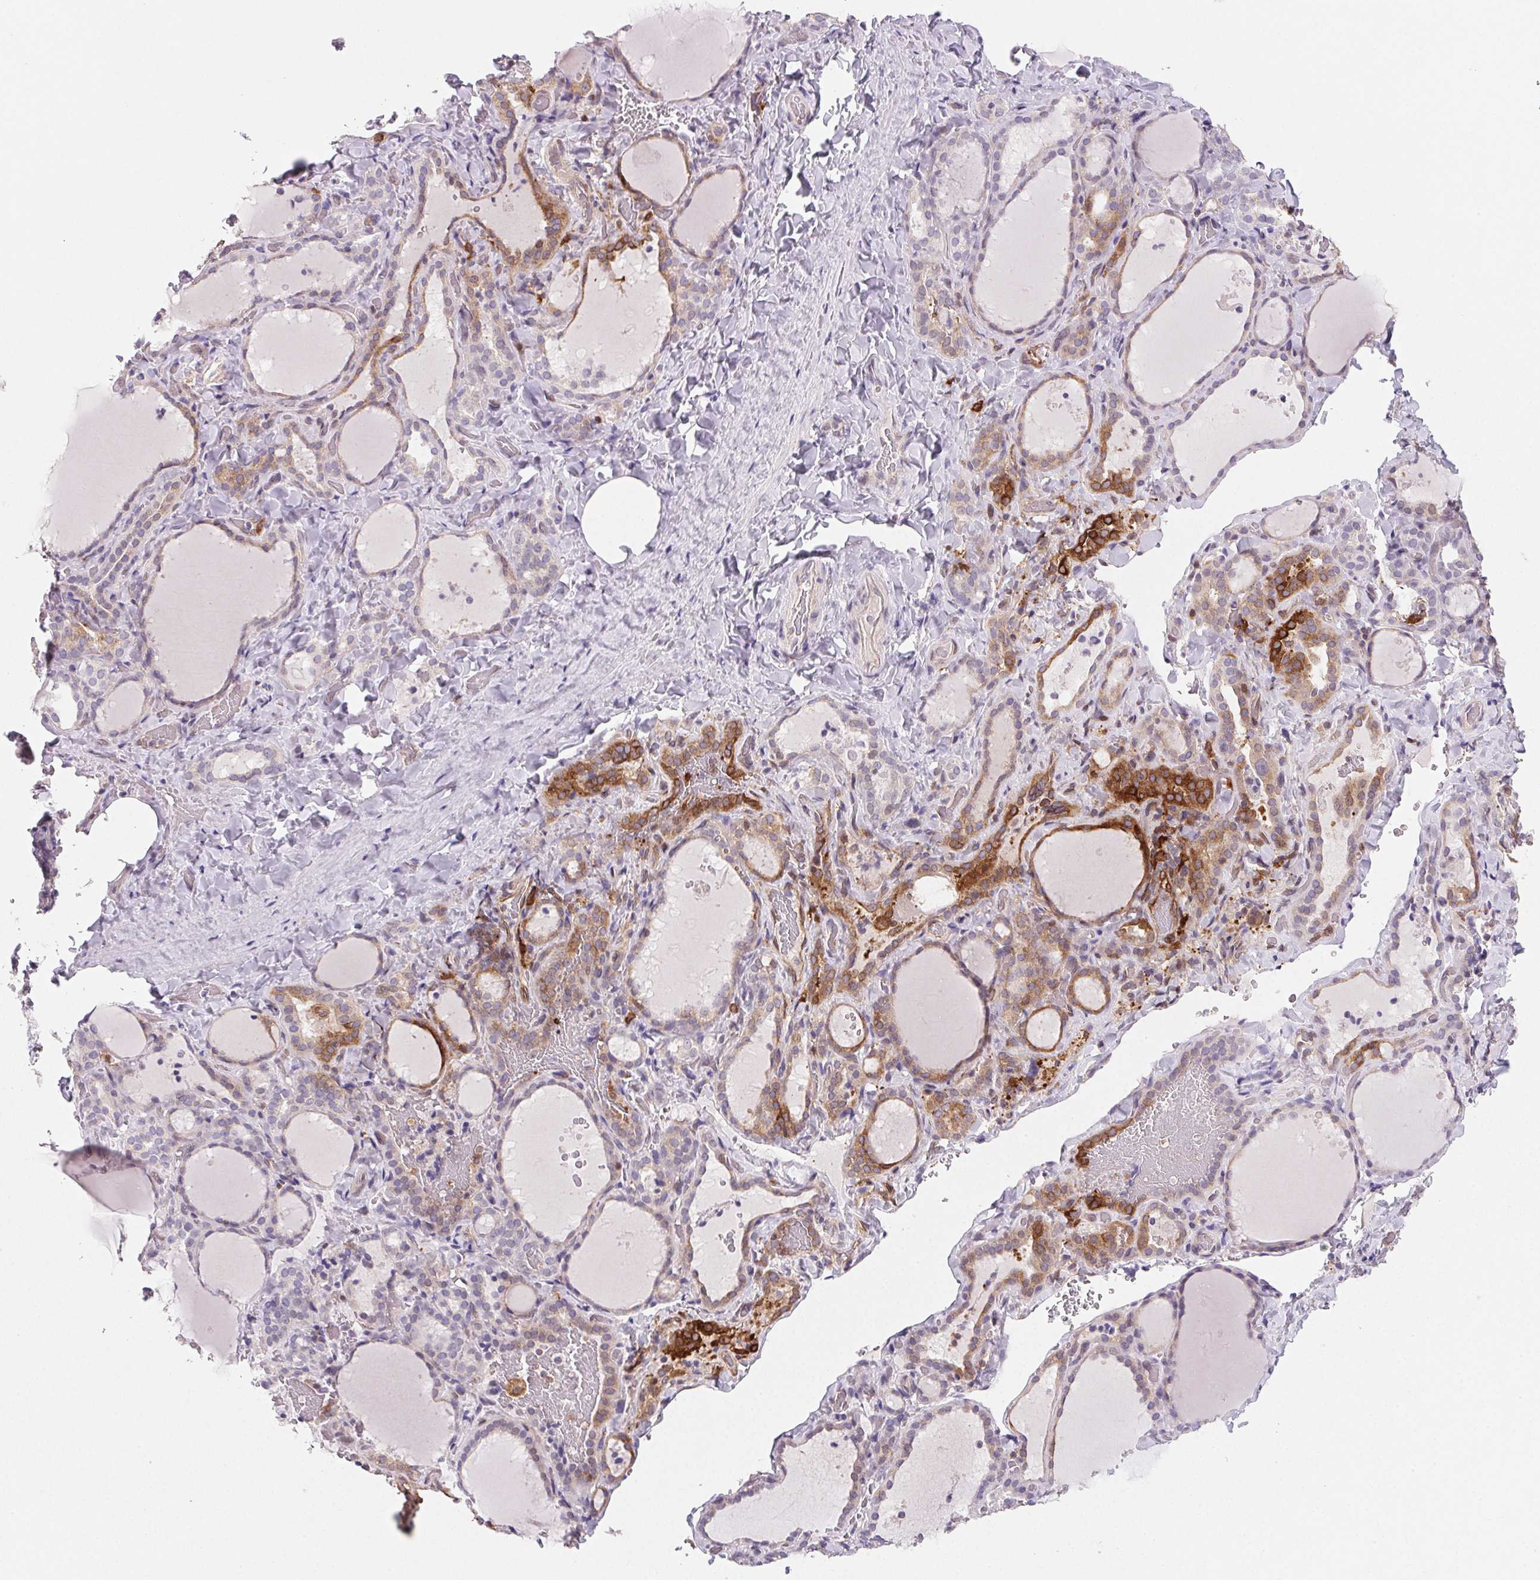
{"staining": {"intensity": "strong", "quantity": "<25%", "location": "cytoplasmic/membranous"}, "tissue": "thyroid gland", "cell_type": "Glandular cells", "image_type": "normal", "snomed": [{"axis": "morphology", "description": "Normal tissue, NOS"}, {"axis": "topography", "description": "Thyroid gland"}], "caption": "Thyroid gland stained with a brown dye displays strong cytoplasmic/membranous positive expression in approximately <25% of glandular cells.", "gene": "GBP1", "patient": {"sex": "female", "age": 22}}